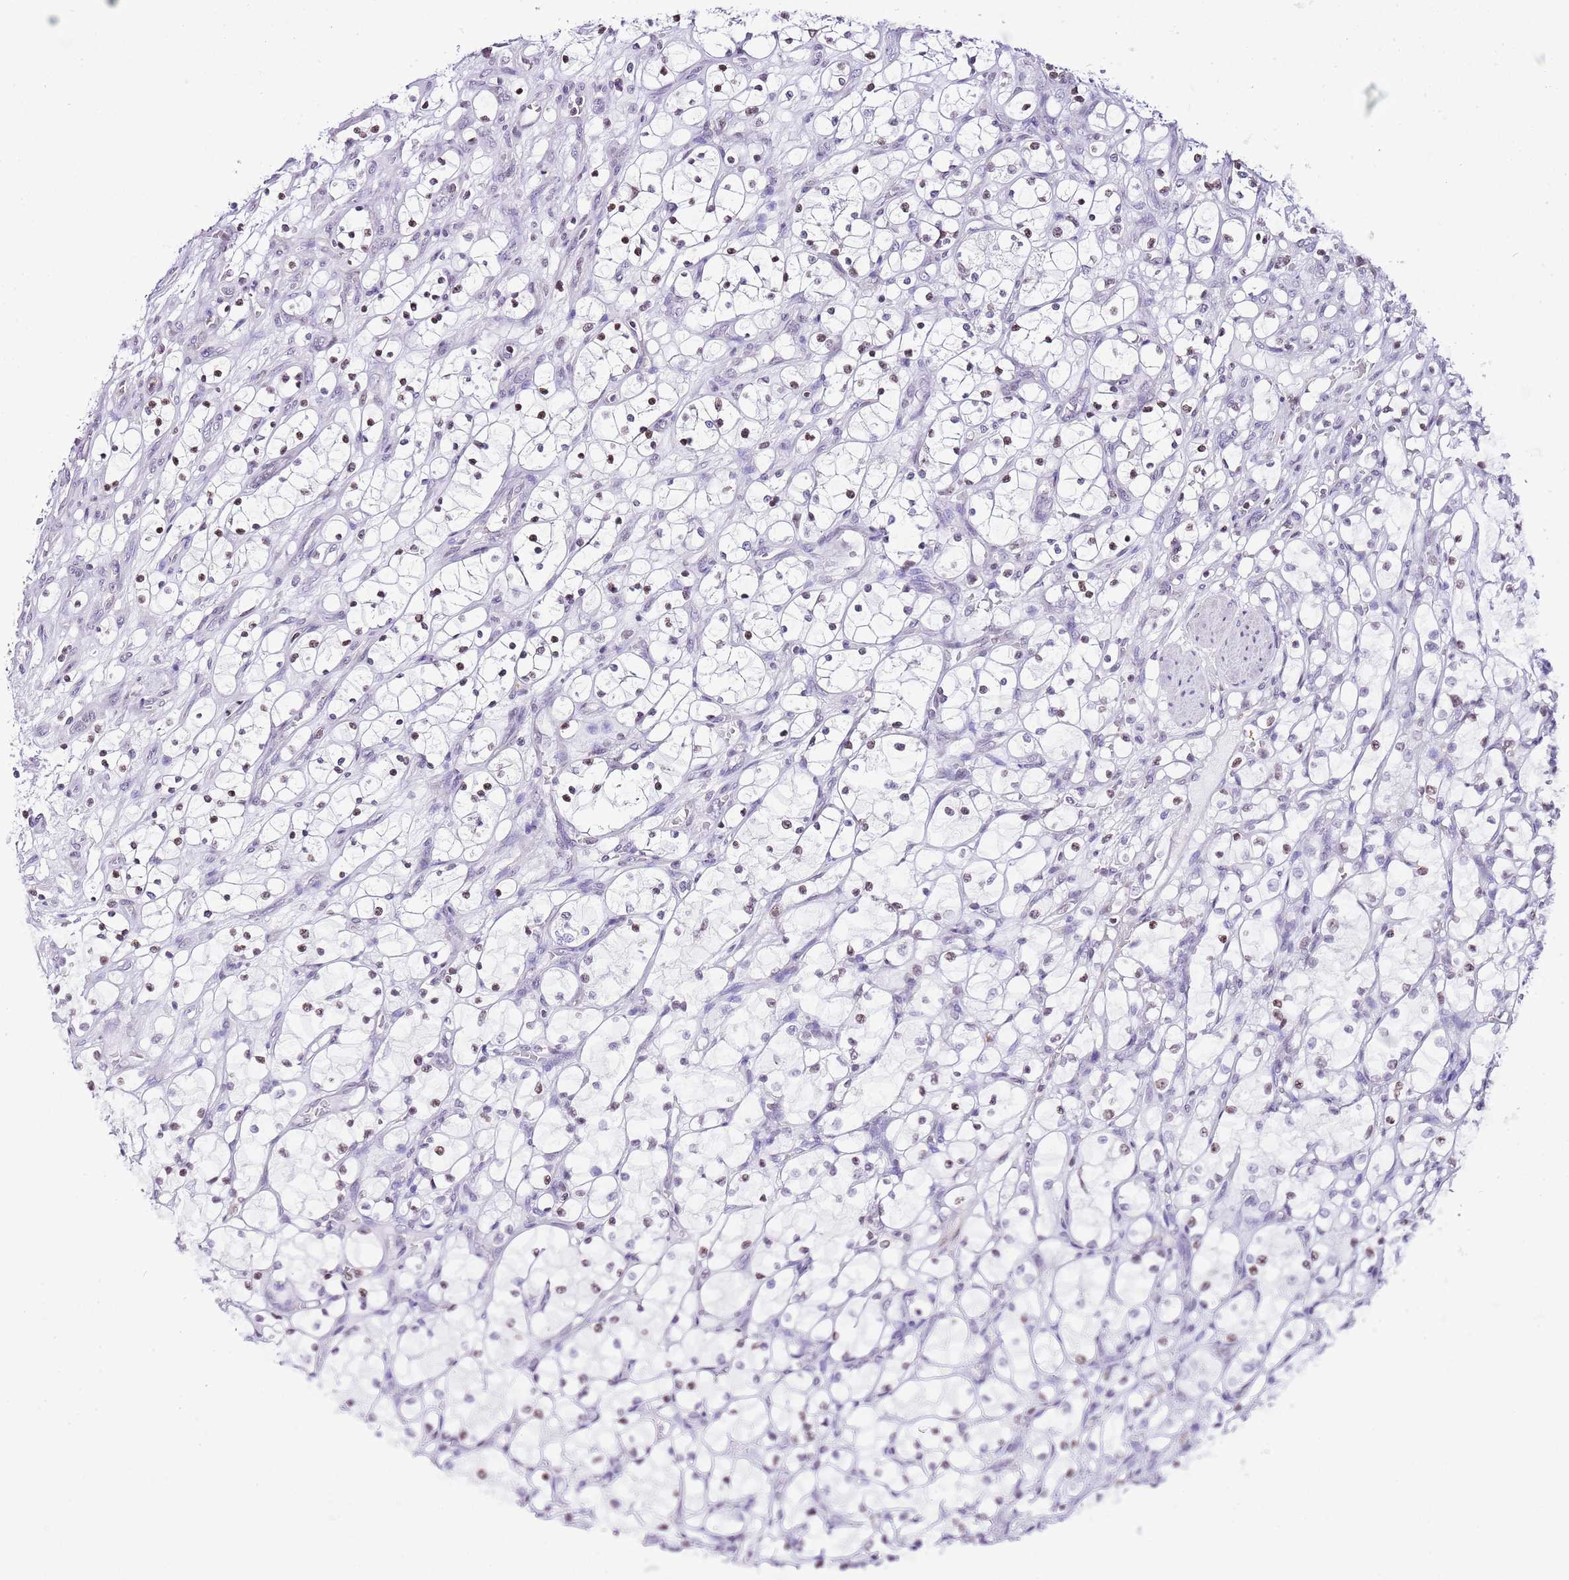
{"staining": {"intensity": "weak", "quantity": "<25%", "location": "nuclear"}, "tissue": "renal cancer", "cell_type": "Tumor cells", "image_type": "cancer", "snomed": [{"axis": "morphology", "description": "Adenocarcinoma, NOS"}, {"axis": "topography", "description": "Kidney"}], "caption": "Photomicrograph shows no protein staining in tumor cells of renal adenocarcinoma tissue.", "gene": "PRR15", "patient": {"sex": "female", "age": 69}}